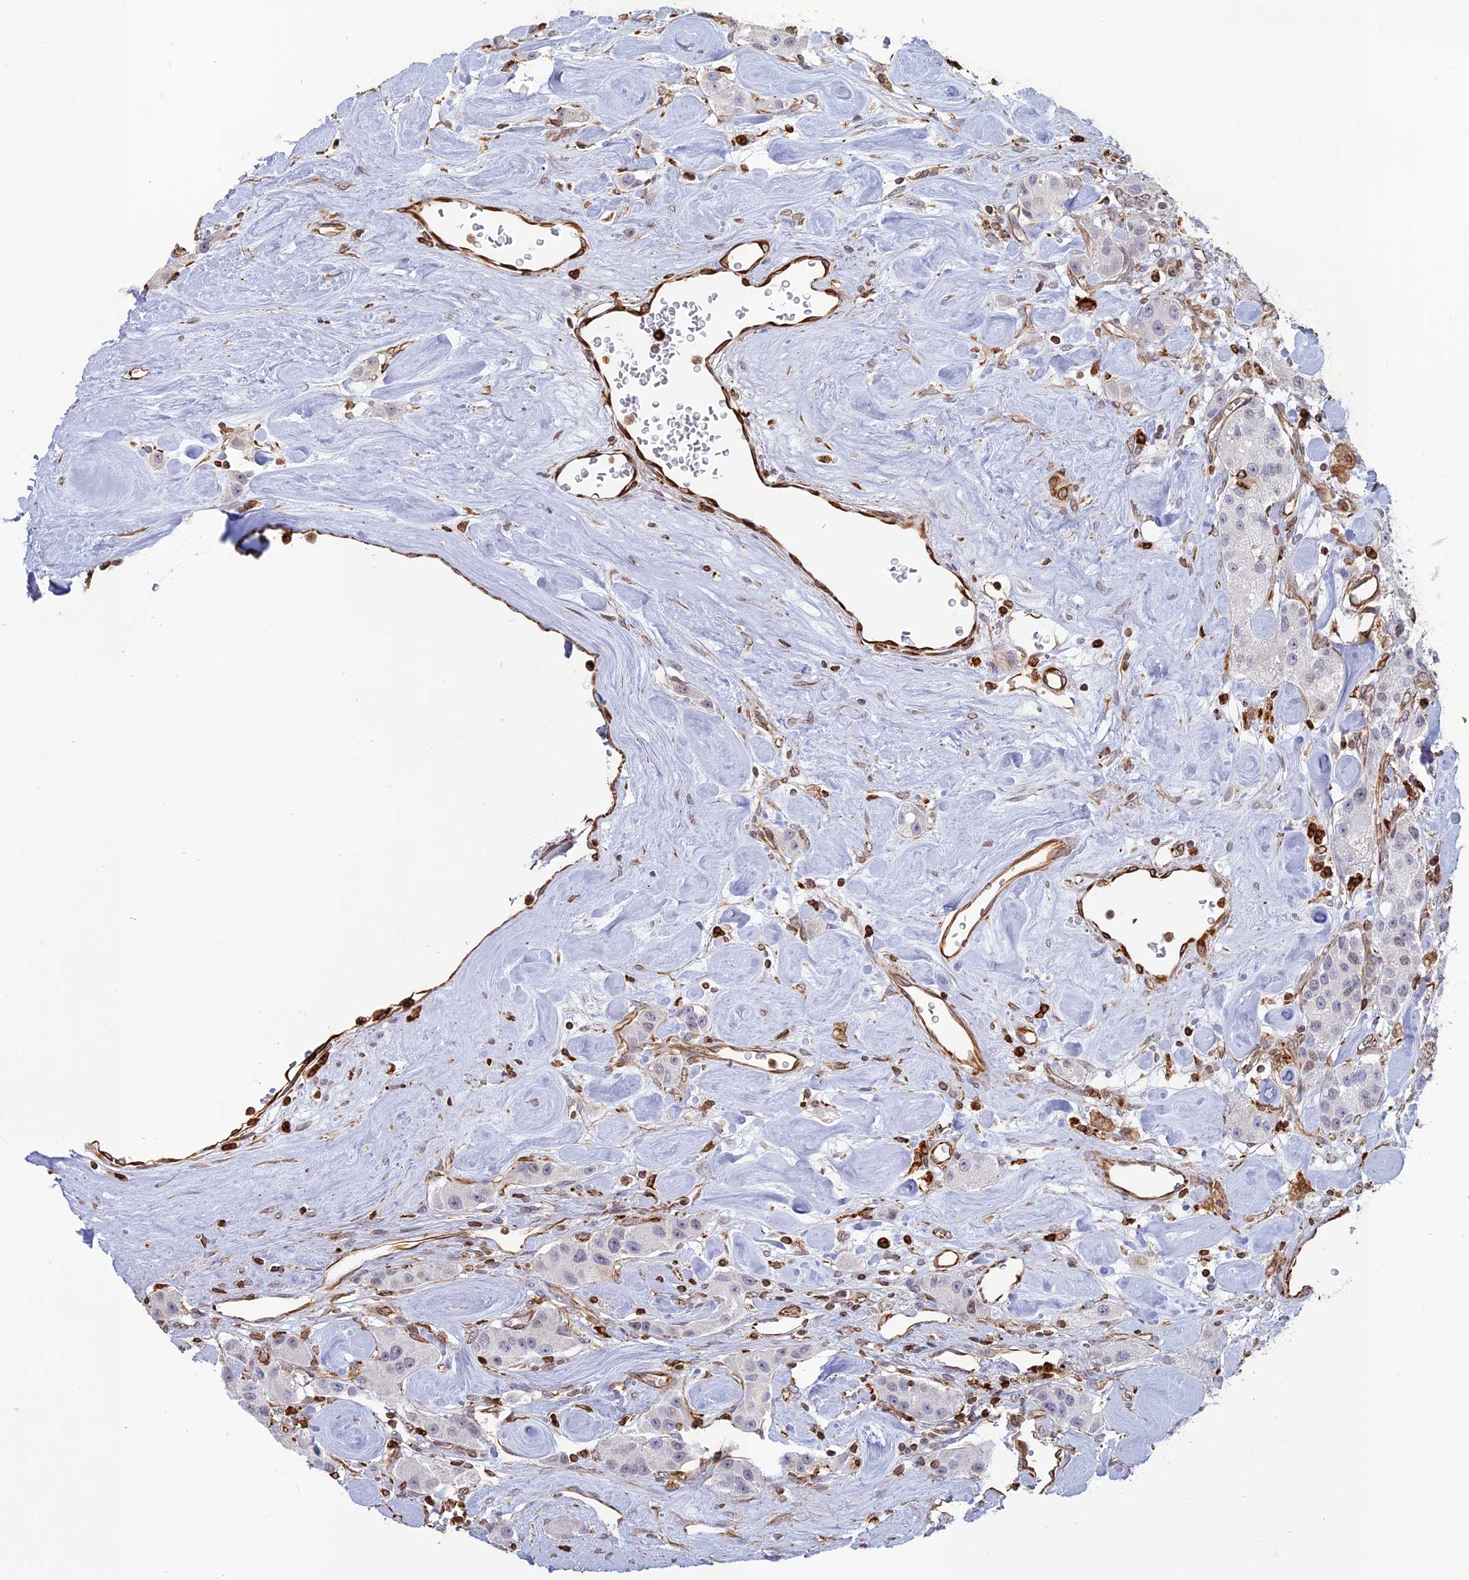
{"staining": {"intensity": "negative", "quantity": "none", "location": "none"}, "tissue": "carcinoid", "cell_type": "Tumor cells", "image_type": "cancer", "snomed": [{"axis": "morphology", "description": "Carcinoid, malignant, NOS"}, {"axis": "topography", "description": "Pancreas"}], "caption": "IHC of carcinoid (malignant) reveals no positivity in tumor cells. The staining is performed using DAB (3,3'-diaminobenzidine) brown chromogen with nuclei counter-stained in using hematoxylin.", "gene": "APOBR", "patient": {"sex": "male", "age": 41}}